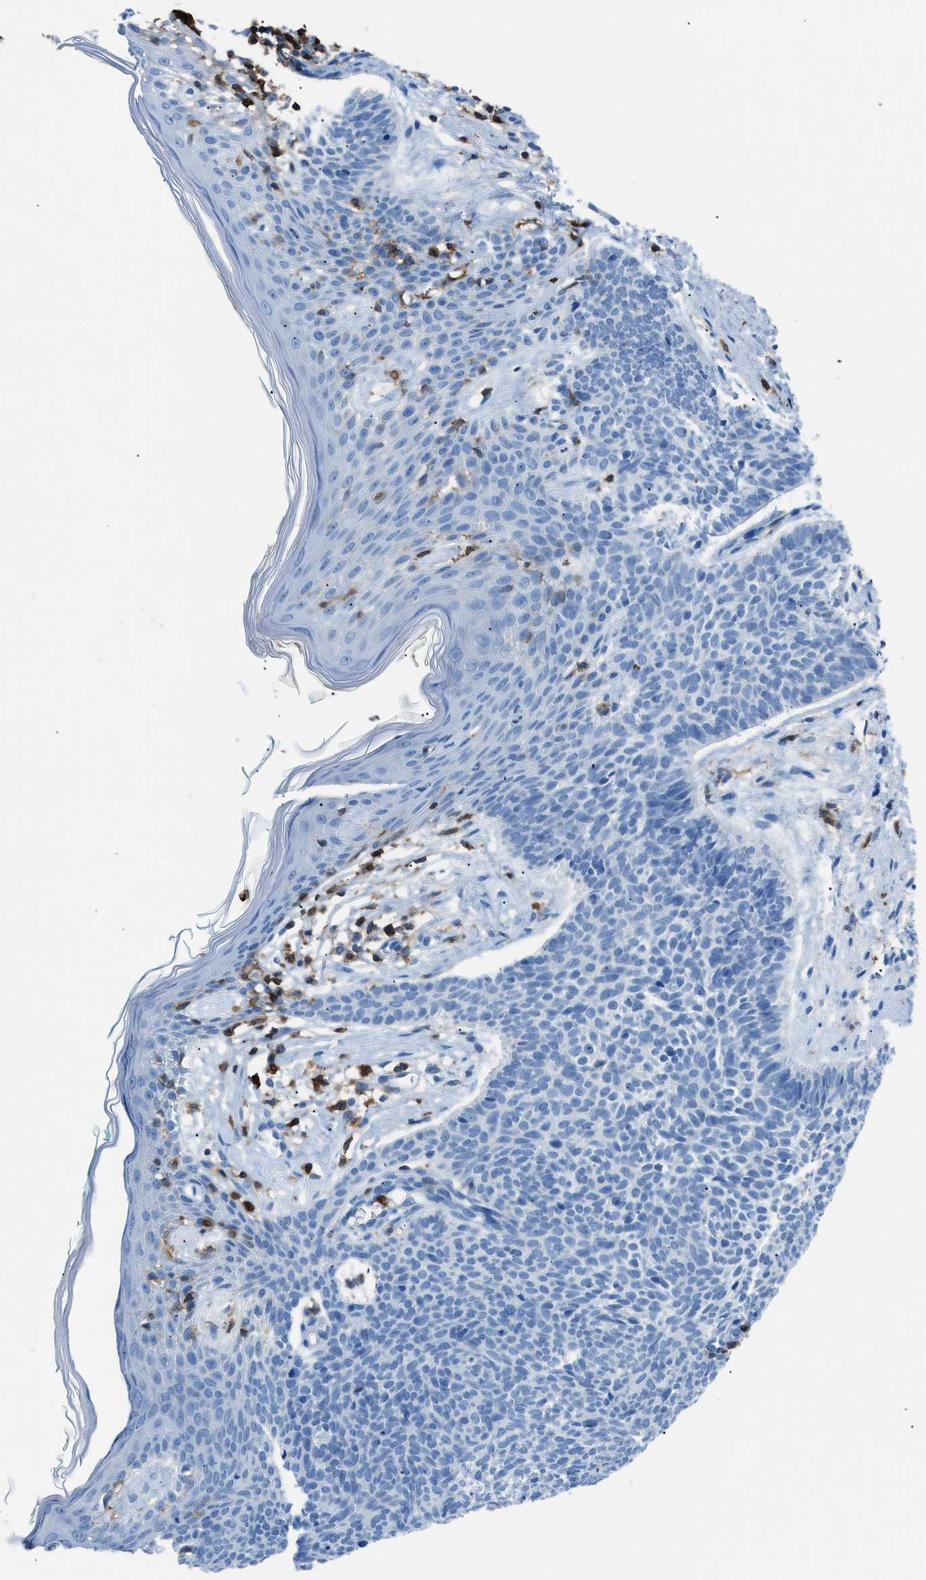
{"staining": {"intensity": "negative", "quantity": "none", "location": "none"}, "tissue": "skin cancer", "cell_type": "Tumor cells", "image_type": "cancer", "snomed": [{"axis": "morphology", "description": "Basal cell carcinoma"}, {"axis": "topography", "description": "Skin"}], "caption": "The histopathology image shows no staining of tumor cells in skin cancer (basal cell carcinoma).", "gene": "ITGB2", "patient": {"sex": "male", "age": 60}}